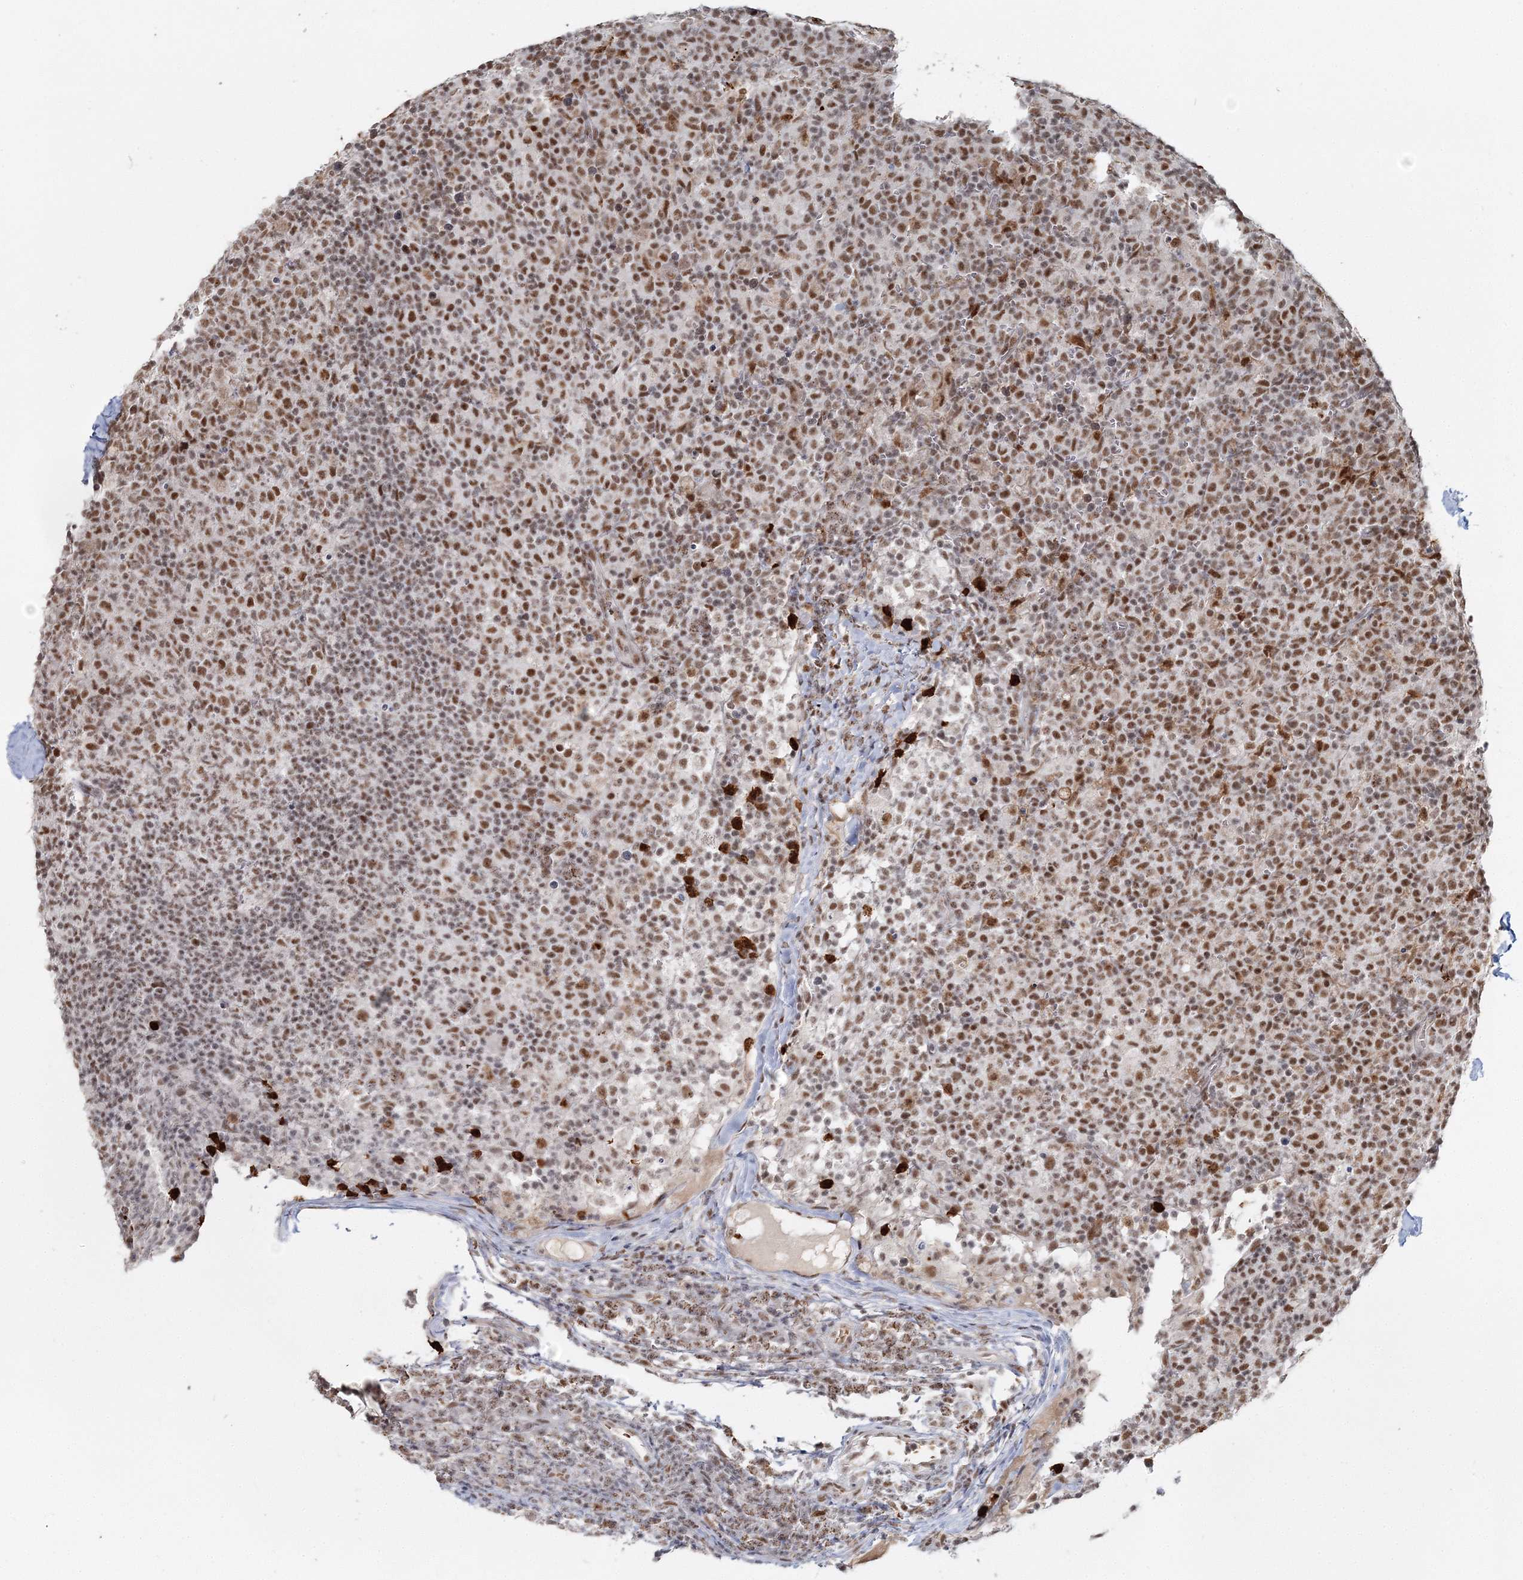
{"staining": {"intensity": "moderate", "quantity": ">75%", "location": "nuclear"}, "tissue": "lymph node", "cell_type": "Germinal center cells", "image_type": "normal", "snomed": [{"axis": "morphology", "description": "Normal tissue, NOS"}, {"axis": "morphology", "description": "Inflammation, NOS"}, {"axis": "topography", "description": "Lymph node"}], "caption": "Approximately >75% of germinal center cells in unremarkable human lymph node demonstrate moderate nuclear protein staining as visualized by brown immunohistochemical staining.", "gene": "ENSG00000290315", "patient": {"sex": "male", "age": 55}}